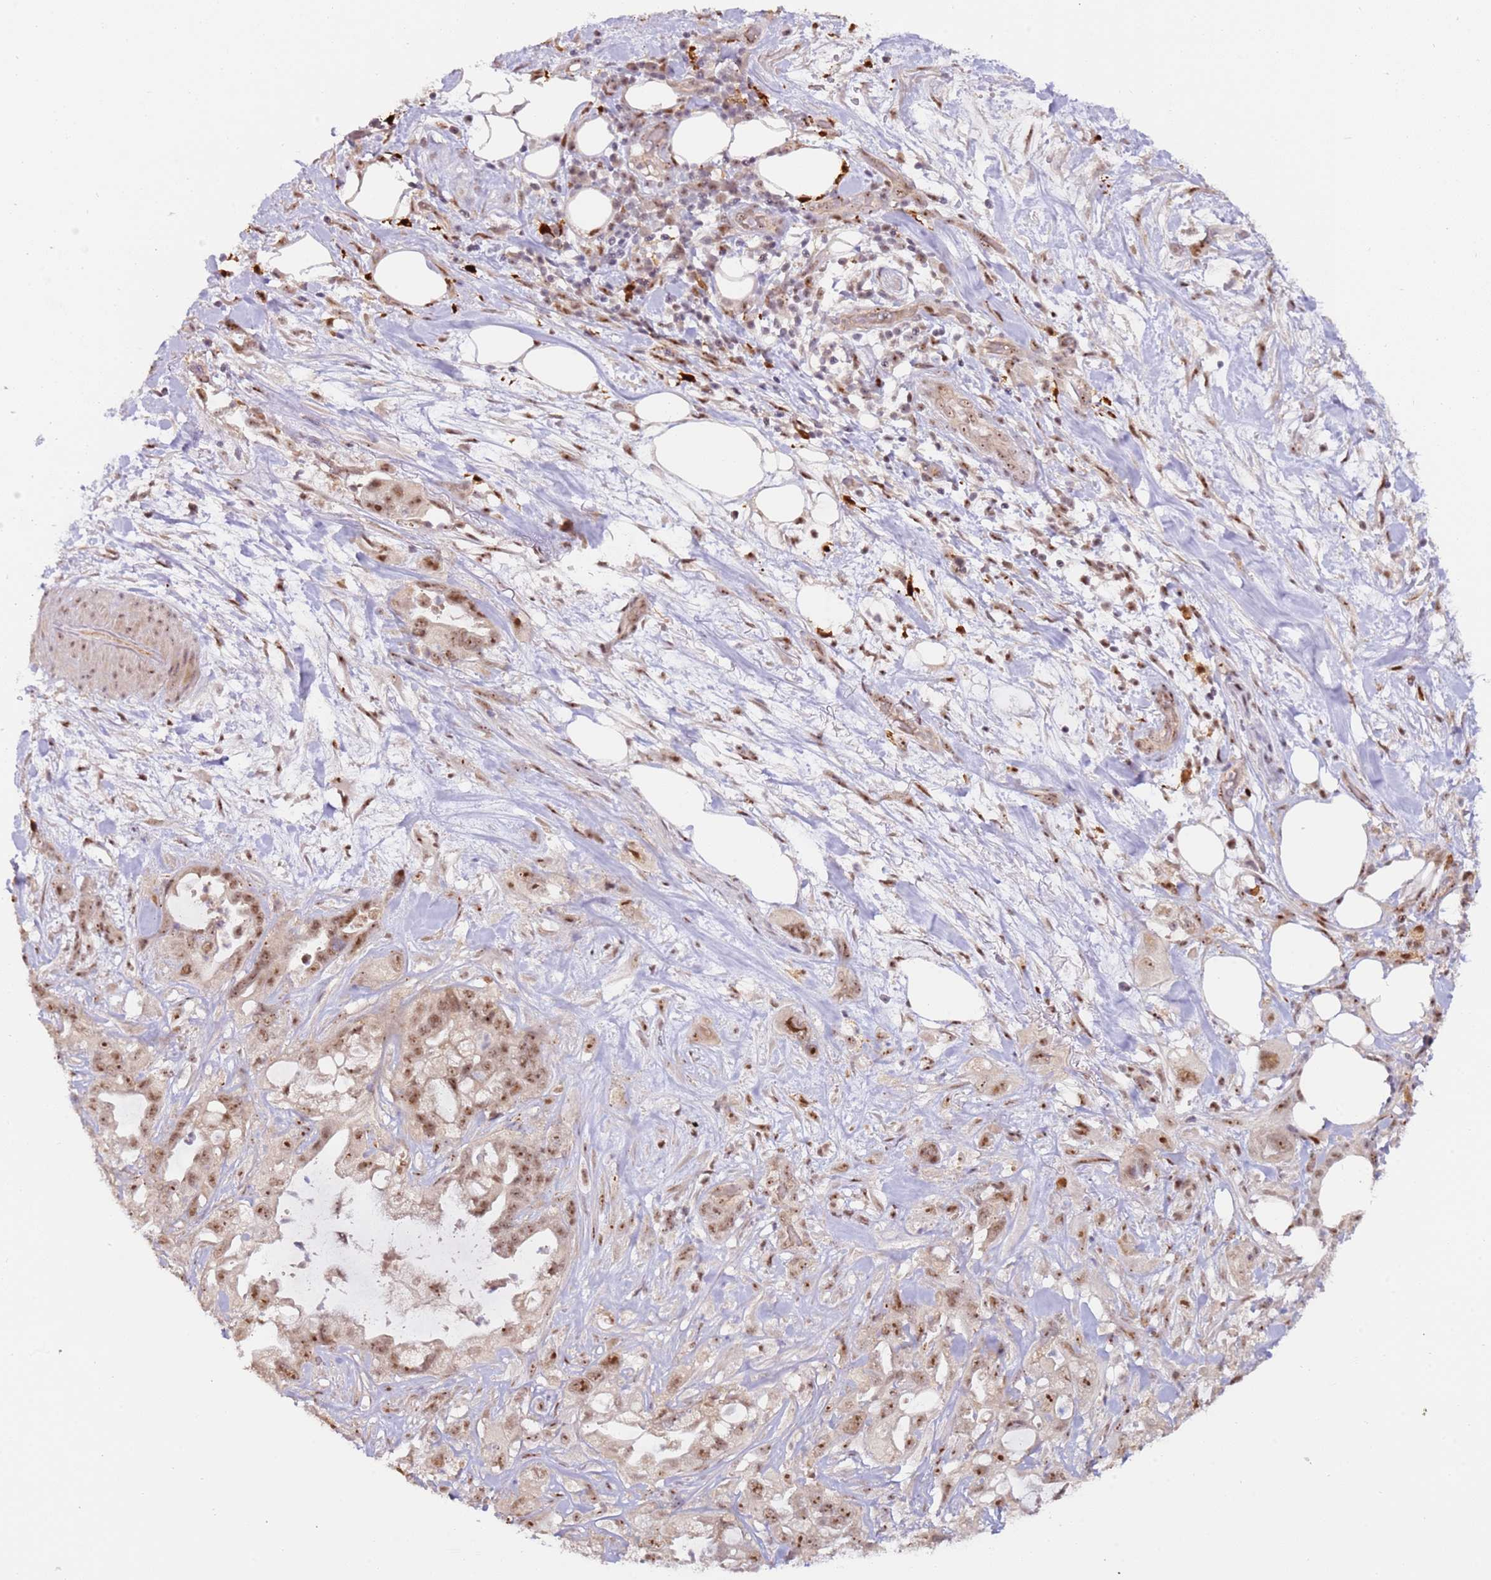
{"staining": {"intensity": "moderate", "quantity": ">75%", "location": "nuclear"}, "tissue": "pancreatic cancer", "cell_type": "Tumor cells", "image_type": "cancer", "snomed": [{"axis": "morphology", "description": "Adenocarcinoma, NOS"}, {"axis": "topography", "description": "Pancreas"}], "caption": "Approximately >75% of tumor cells in pancreatic cancer reveal moderate nuclear protein staining as visualized by brown immunohistochemical staining.", "gene": "LGALSL", "patient": {"sex": "female", "age": 61}}